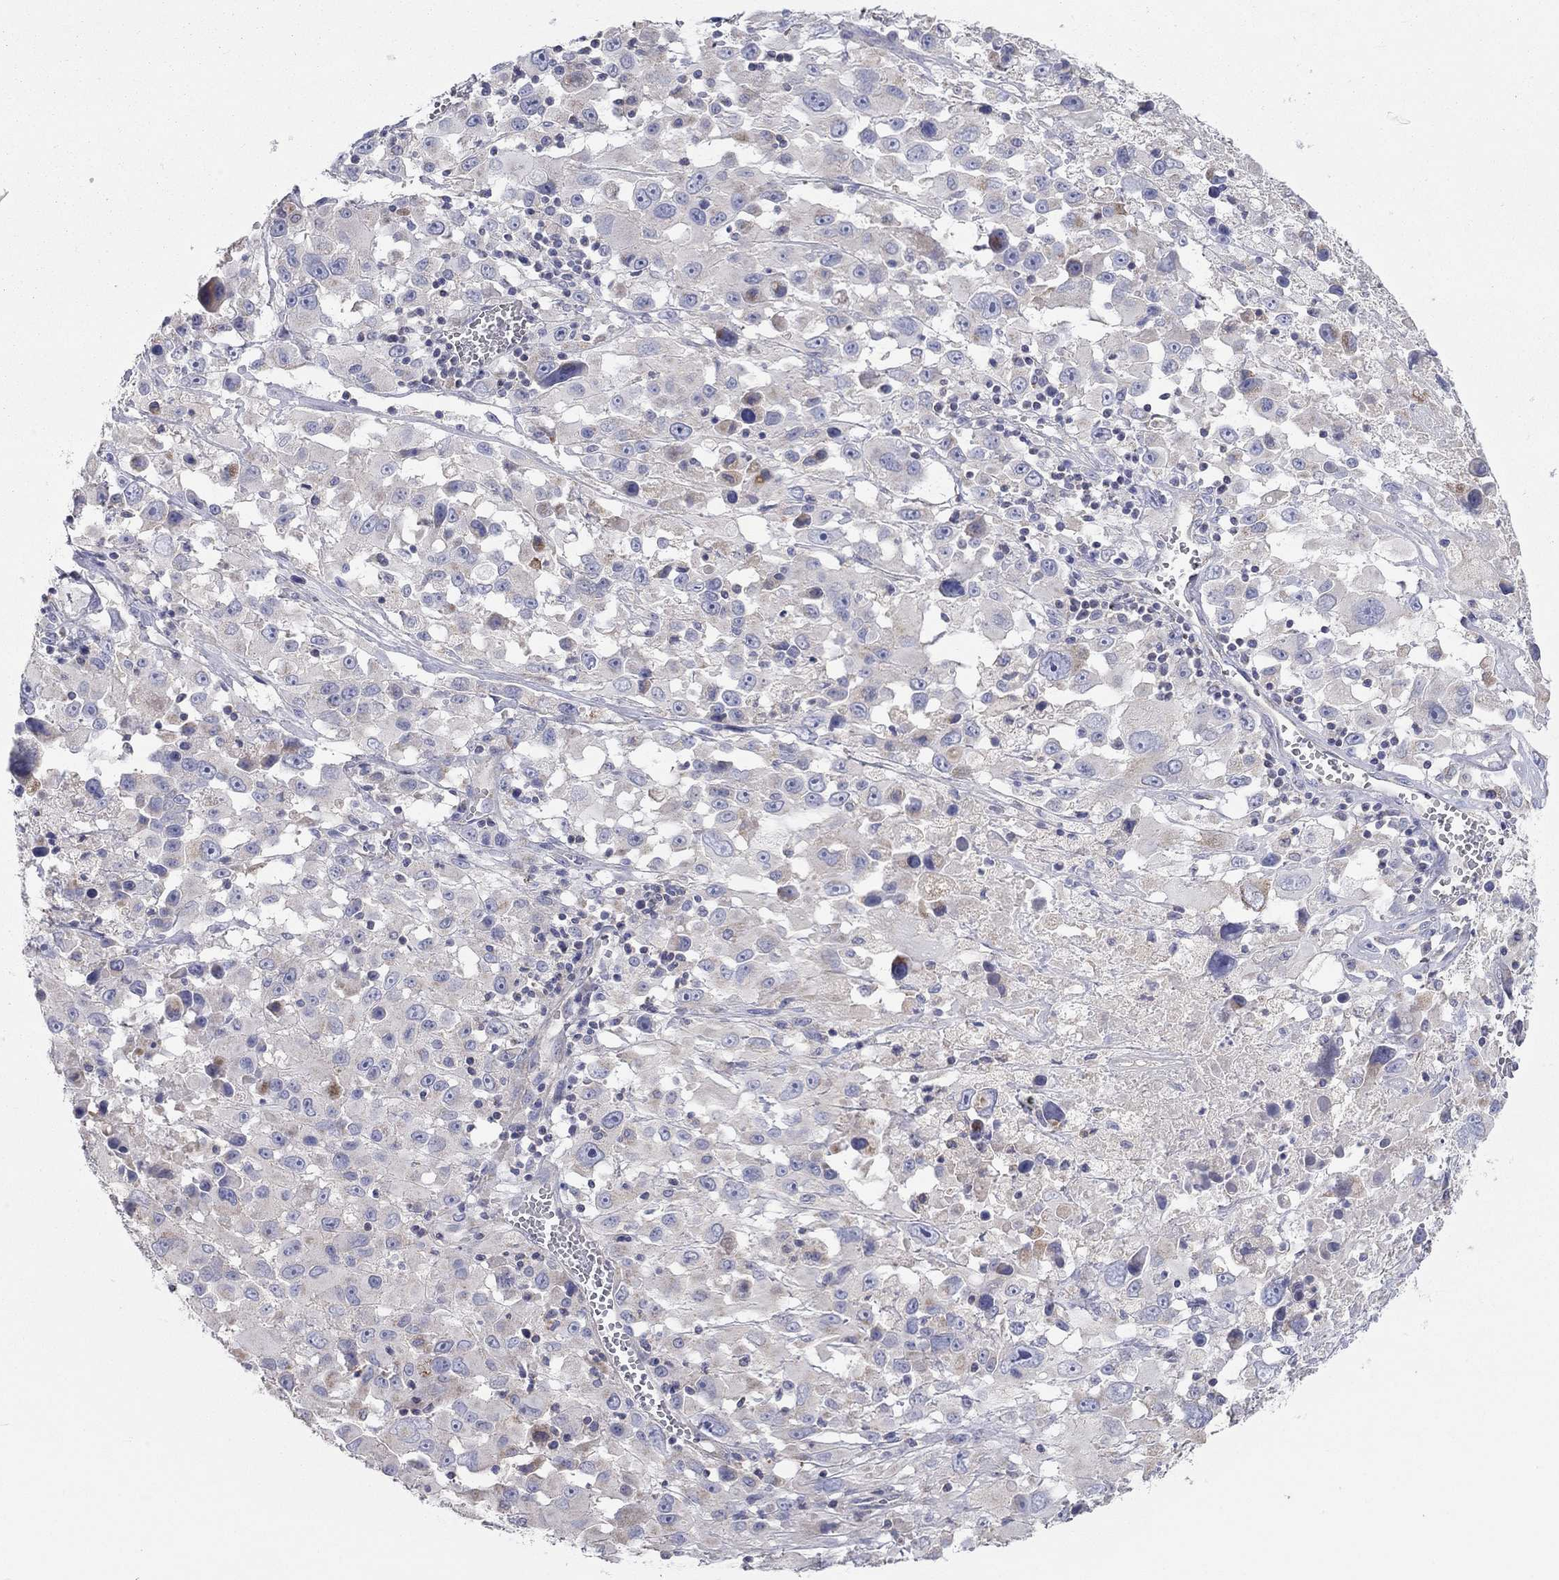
{"staining": {"intensity": "negative", "quantity": "none", "location": "none"}, "tissue": "melanoma", "cell_type": "Tumor cells", "image_type": "cancer", "snomed": [{"axis": "morphology", "description": "Malignant melanoma, Metastatic site"}, {"axis": "topography", "description": "Lymph node"}], "caption": "IHC micrograph of human melanoma stained for a protein (brown), which displays no expression in tumor cells.", "gene": "RCAN1", "patient": {"sex": "male", "age": 50}}